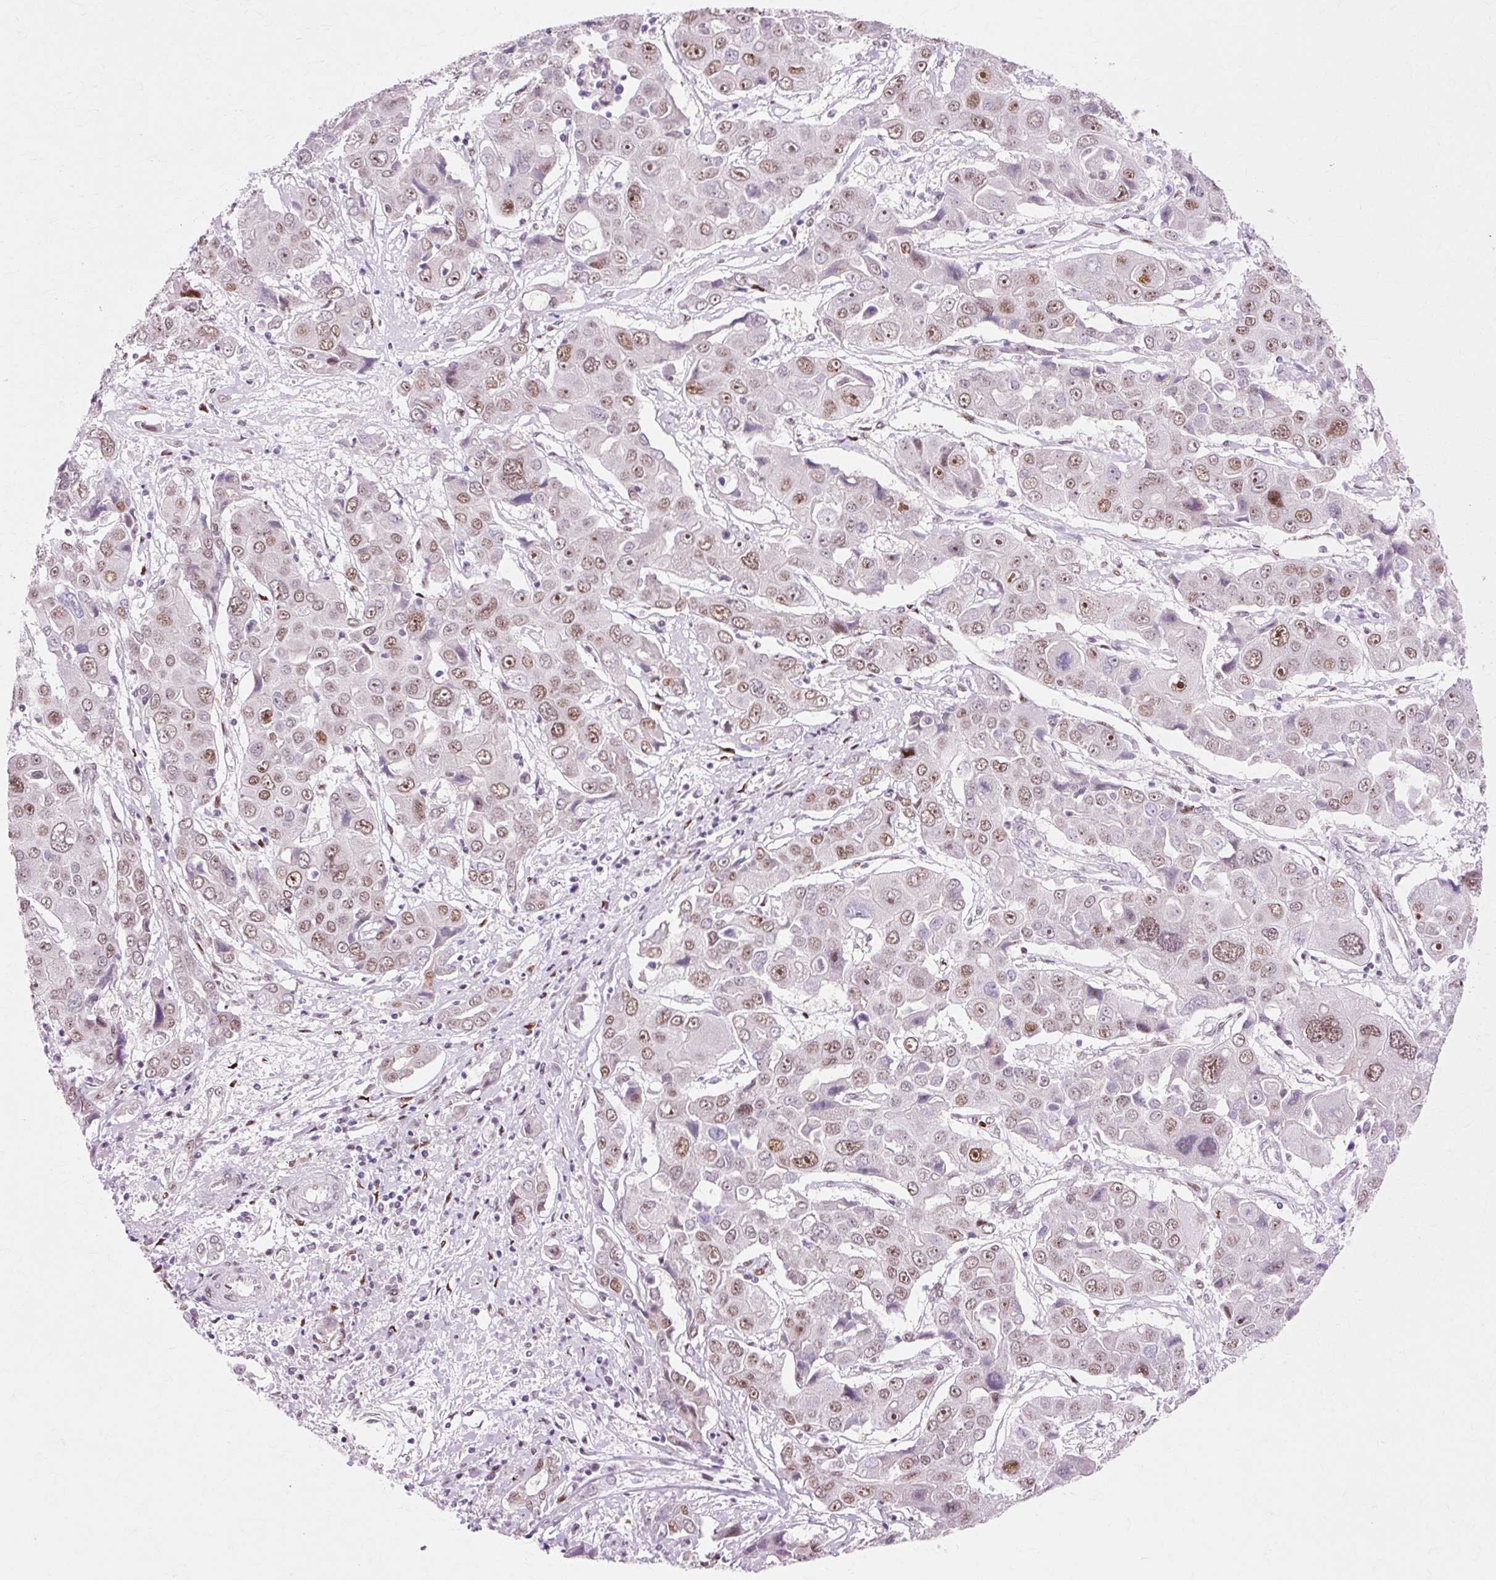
{"staining": {"intensity": "moderate", "quantity": "25%-75%", "location": "nuclear"}, "tissue": "liver cancer", "cell_type": "Tumor cells", "image_type": "cancer", "snomed": [{"axis": "morphology", "description": "Cholangiocarcinoma"}, {"axis": "topography", "description": "Liver"}], "caption": "The micrograph shows immunohistochemical staining of liver cholangiocarcinoma. There is moderate nuclear expression is present in about 25%-75% of tumor cells.", "gene": "MACROD2", "patient": {"sex": "male", "age": 67}}